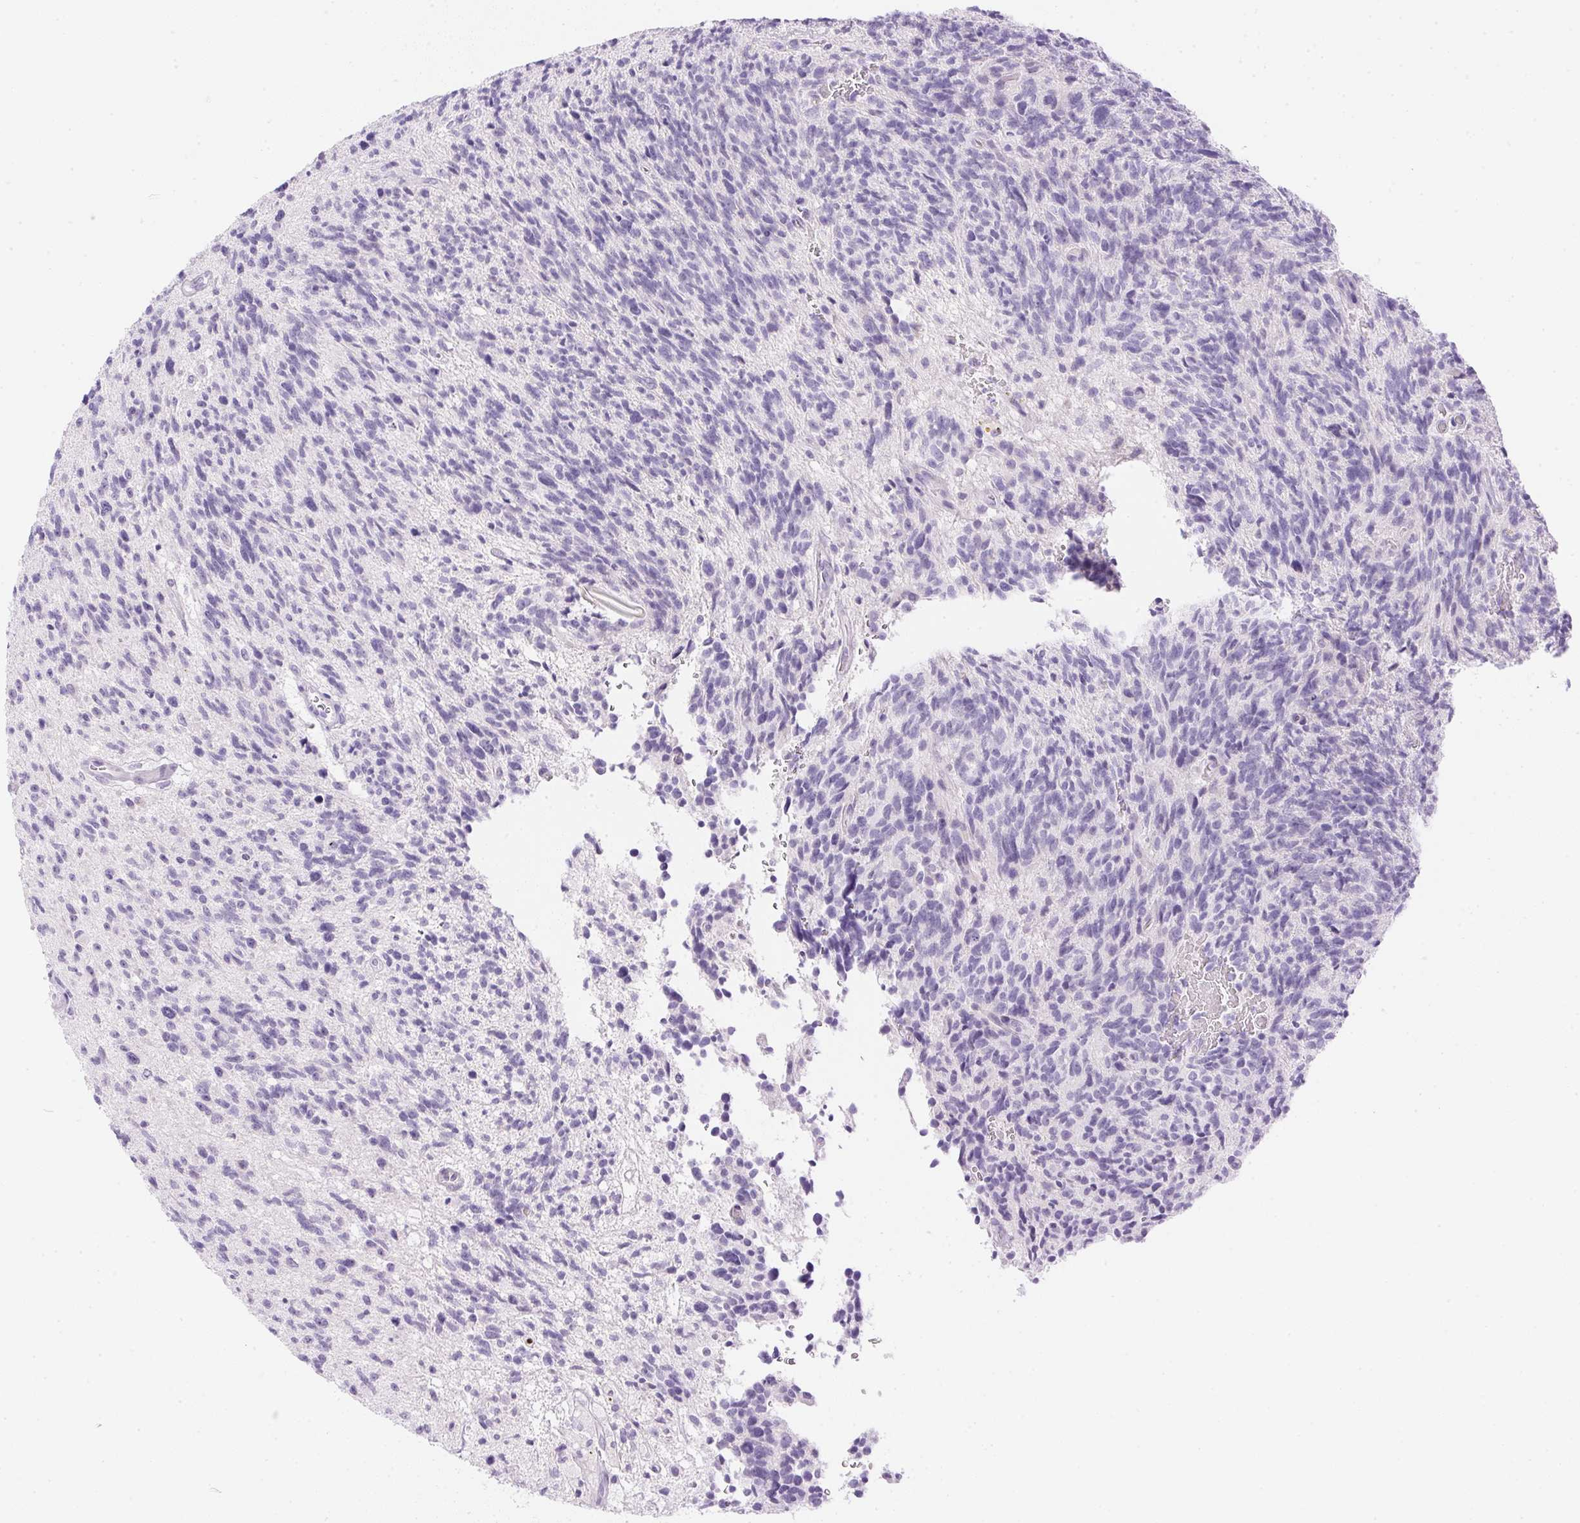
{"staining": {"intensity": "negative", "quantity": "none", "location": "none"}, "tissue": "glioma", "cell_type": "Tumor cells", "image_type": "cancer", "snomed": [{"axis": "morphology", "description": "Glioma, malignant, High grade"}, {"axis": "topography", "description": "Brain"}], "caption": "Glioma was stained to show a protein in brown. There is no significant positivity in tumor cells.", "gene": "CTRL", "patient": {"sex": "male", "age": 29}}